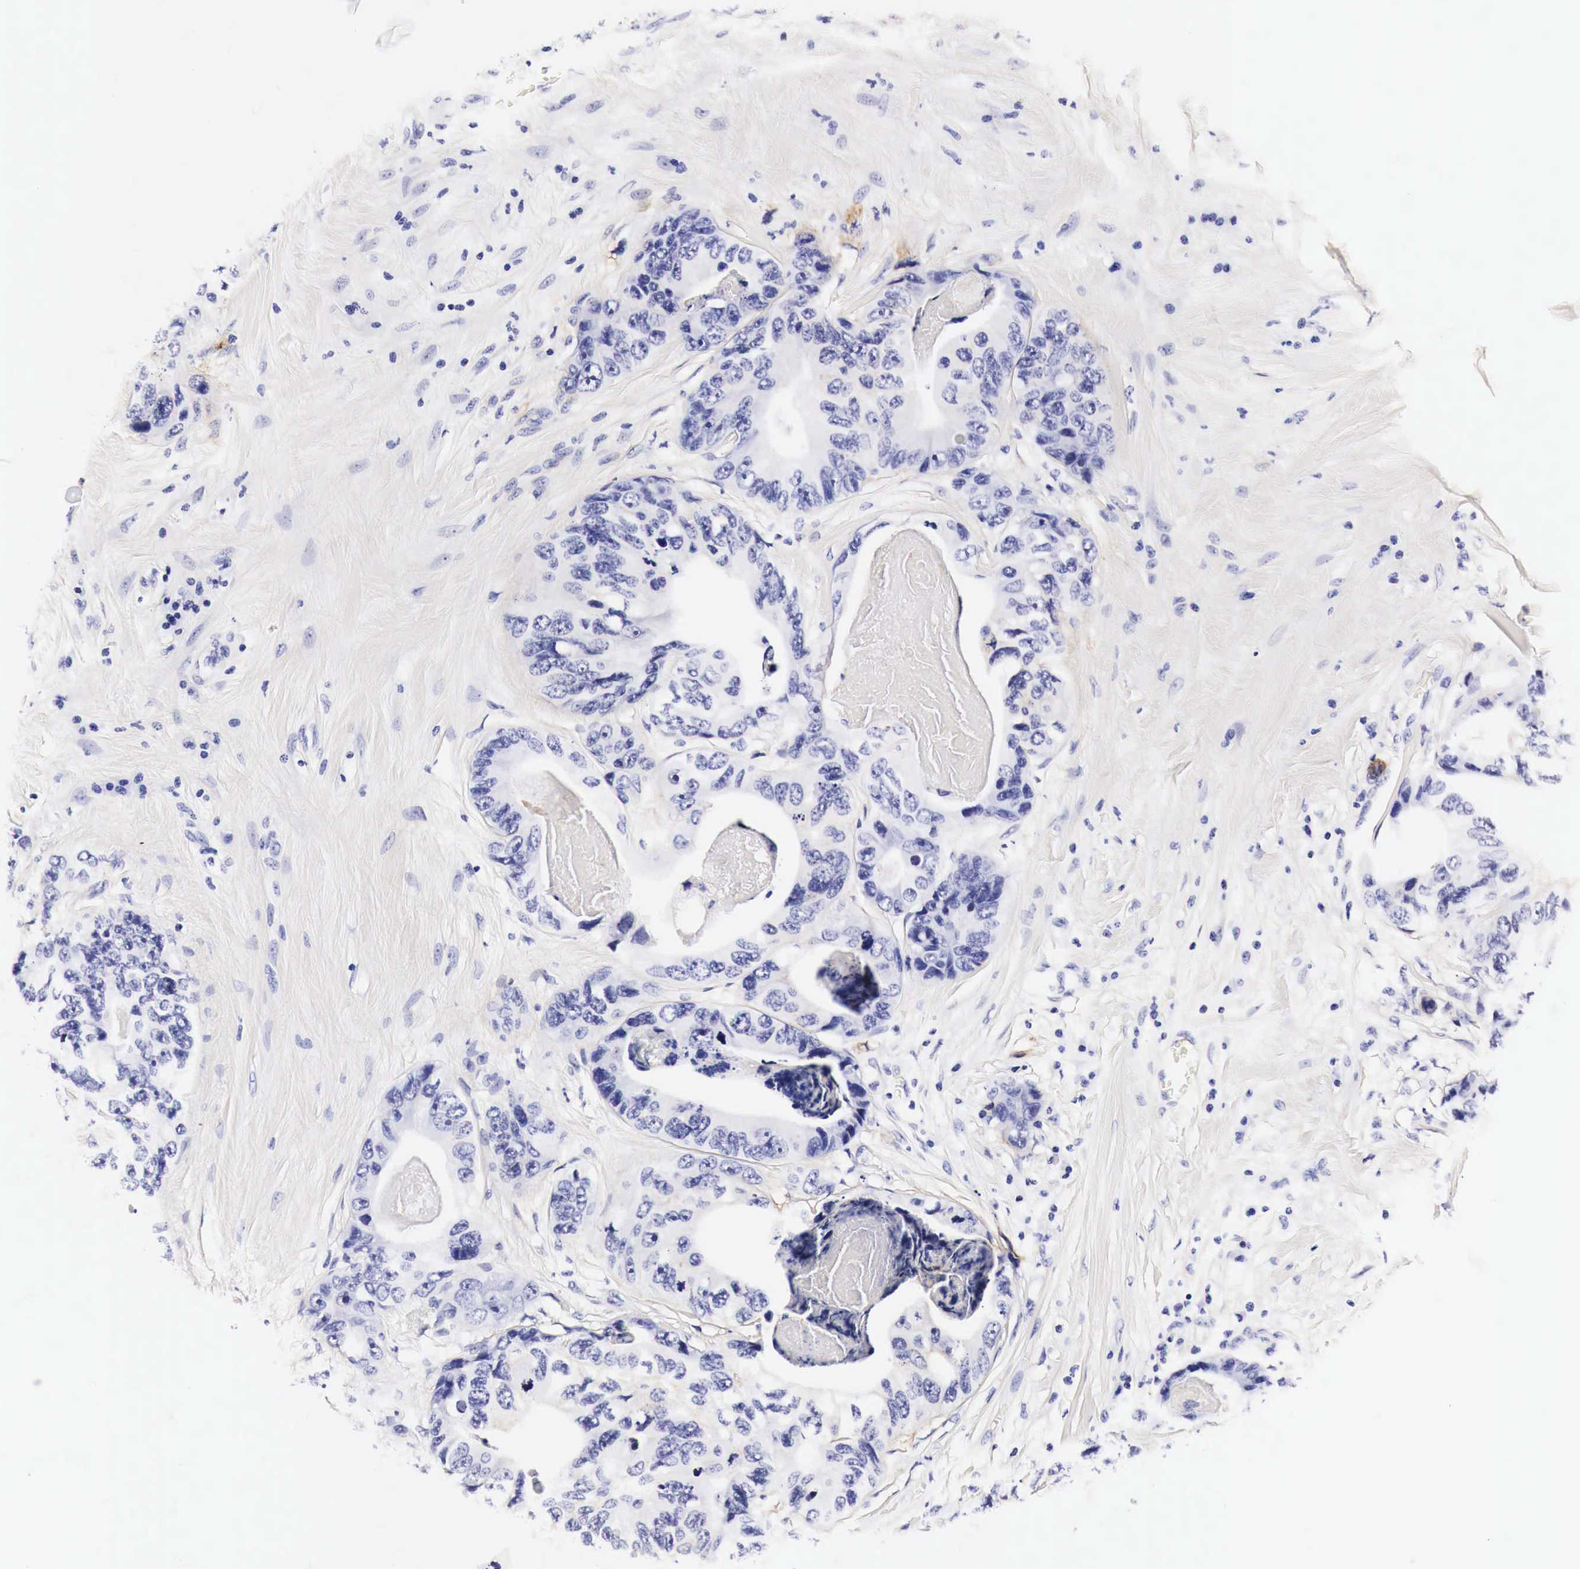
{"staining": {"intensity": "negative", "quantity": "none", "location": "none"}, "tissue": "colorectal cancer", "cell_type": "Tumor cells", "image_type": "cancer", "snomed": [{"axis": "morphology", "description": "Adenocarcinoma, NOS"}, {"axis": "topography", "description": "Colon"}], "caption": "Protein analysis of colorectal cancer (adenocarcinoma) shows no significant staining in tumor cells. (Immunohistochemistry (ihc), brightfield microscopy, high magnification).", "gene": "EGFR", "patient": {"sex": "female", "age": 86}}